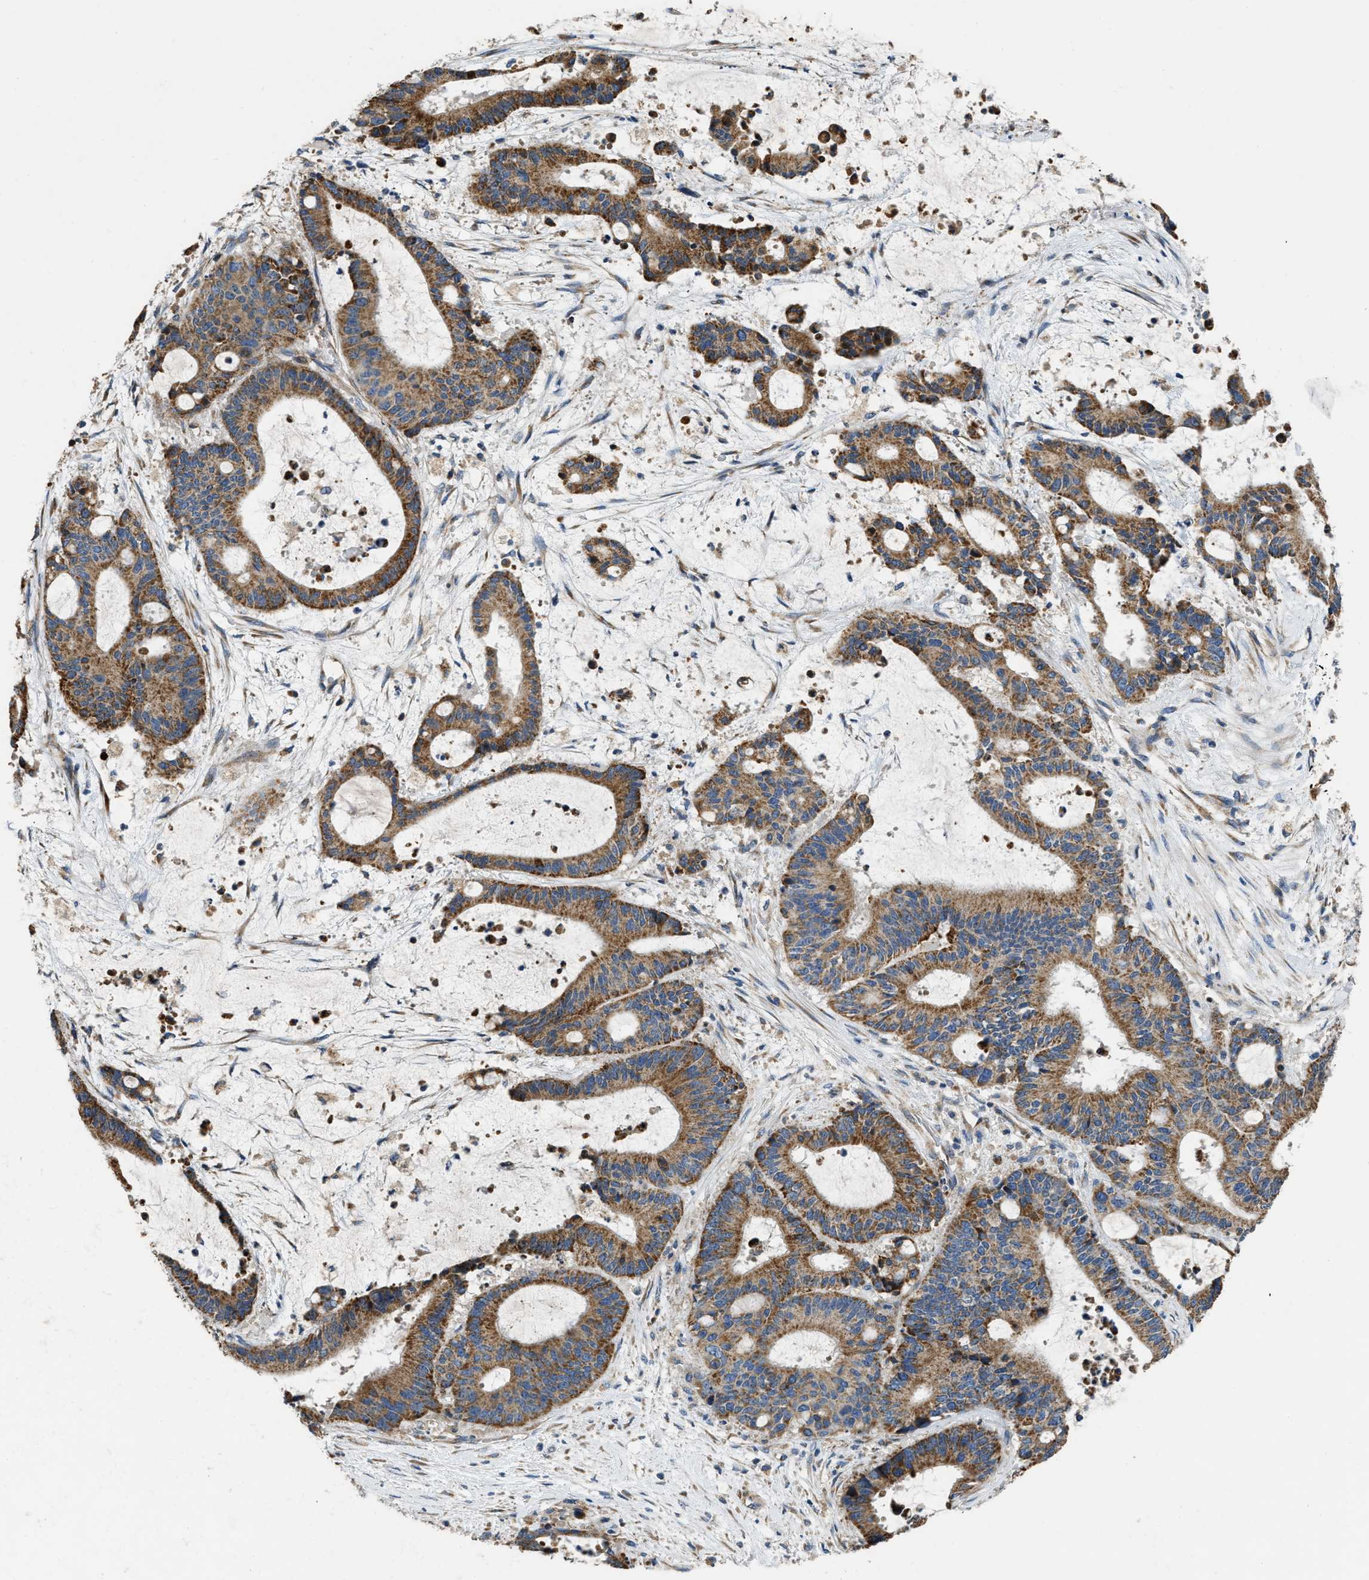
{"staining": {"intensity": "moderate", "quantity": ">75%", "location": "cytoplasmic/membranous"}, "tissue": "liver cancer", "cell_type": "Tumor cells", "image_type": "cancer", "snomed": [{"axis": "morphology", "description": "Normal tissue, NOS"}, {"axis": "morphology", "description": "Cholangiocarcinoma"}, {"axis": "topography", "description": "Liver"}, {"axis": "topography", "description": "Peripheral nerve tissue"}], "caption": "Protein positivity by immunohistochemistry demonstrates moderate cytoplasmic/membranous expression in about >75% of tumor cells in liver cancer. (Brightfield microscopy of DAB IHC at high magnification).", "gene": "TMEM150A", "patient": {"sex": "female", "age": 73}}